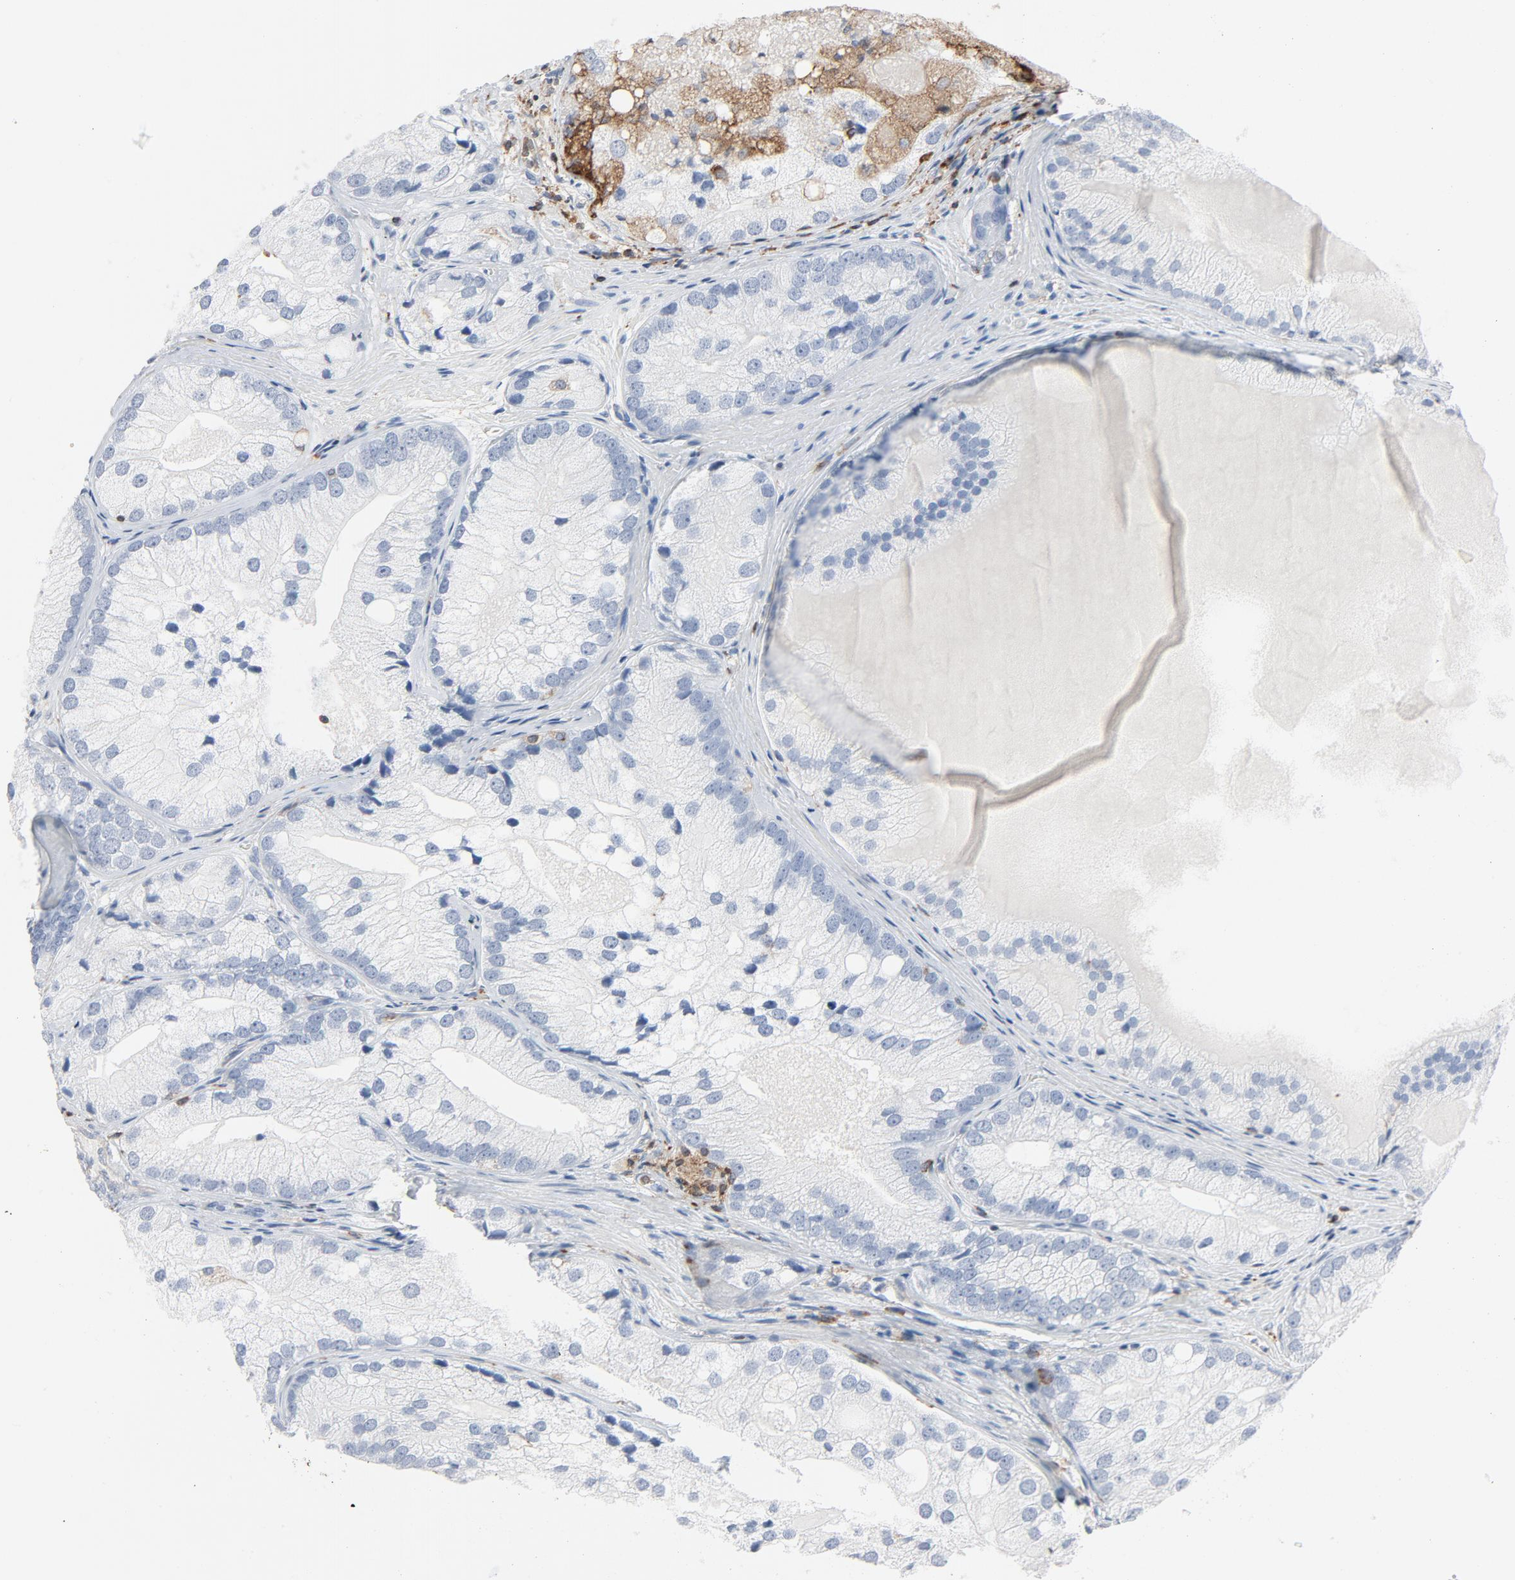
{"staining": {"intensity": "negative", "quantity": "none", "location": "none"}, "tissue": "prostate cancer", "cell_type": "Tumor cells", "image_type": "cancer", "snomed": [{"axis": "morphology", "description": "Adenocarcinoma, Low grade"}, {"axis": "topography", "description": "Prostate"}], "caption": "A high-resolution photomicrograph shows immunohistochemistry (IHC) staining of prostate cancer (adenocarcinoma (low-grade)), which shows no significant expression in tumor cells. (DAB immunohistochemistry, high magnification).", "gene": "LCP2", "patient": {"sex": "male", "age": 69}}